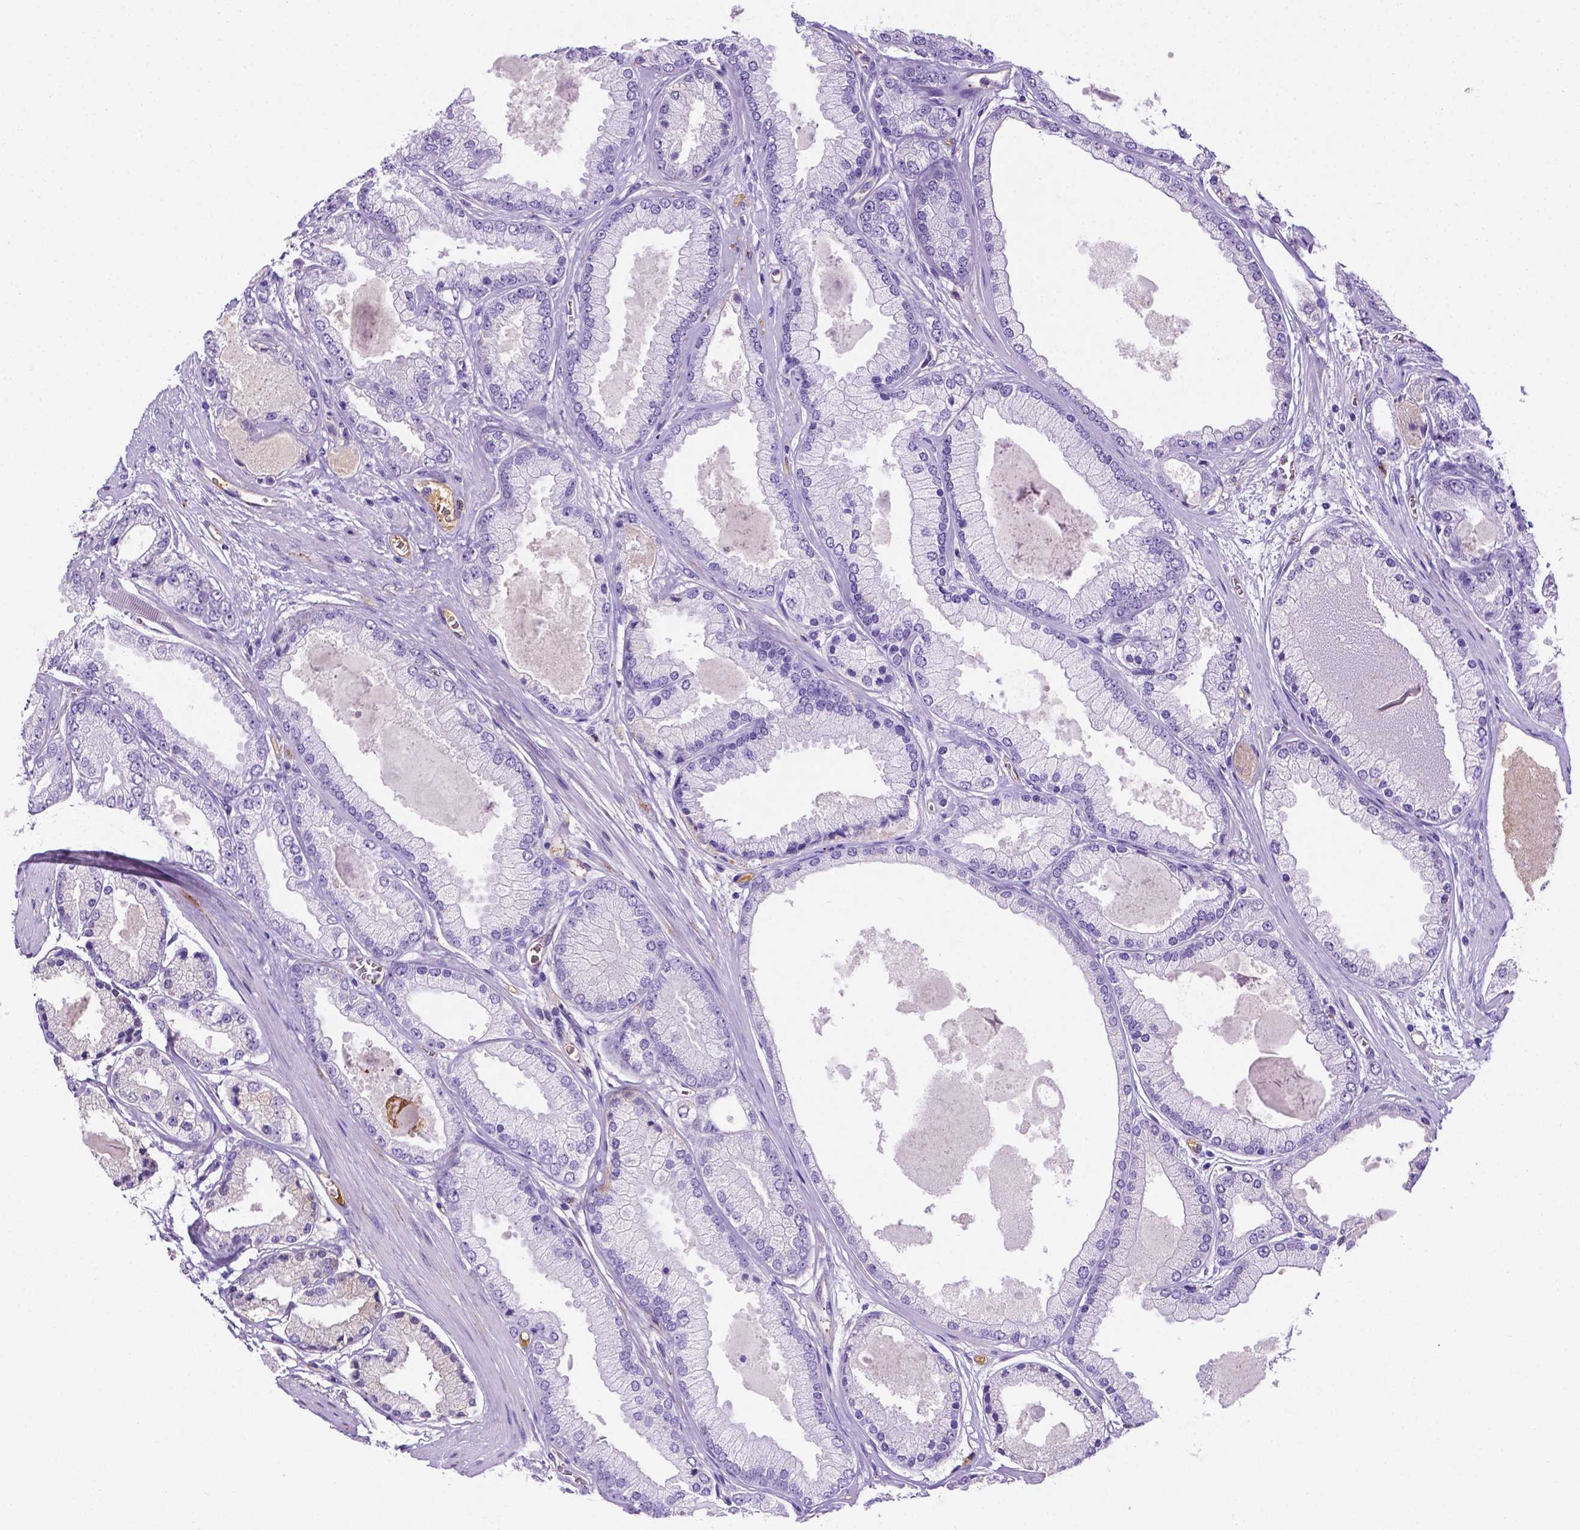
{"staining": {"intensity": "negative", "quantity": "none", "location": "none"}, "tissue": "prostate cancer", "cell_type": "Tumor cells", "image_type": "cancer", "snomed": [{"axis": "morphology", "description": "Adenocarcinoma, High grade"}, {"axis": "topography", "description": "Prostate"}], "caption": "Immunohistochemistry of adenocarcinoma (high-grade) (prostate) exhibits no positivity in tumor cells. (DAB (3,3'-diaminobenzidine) immunohistochemistry (IHC) with hematoxylin counter stain).", "gene": "APOE", "patient": {"sex": "male", "age": 67}}